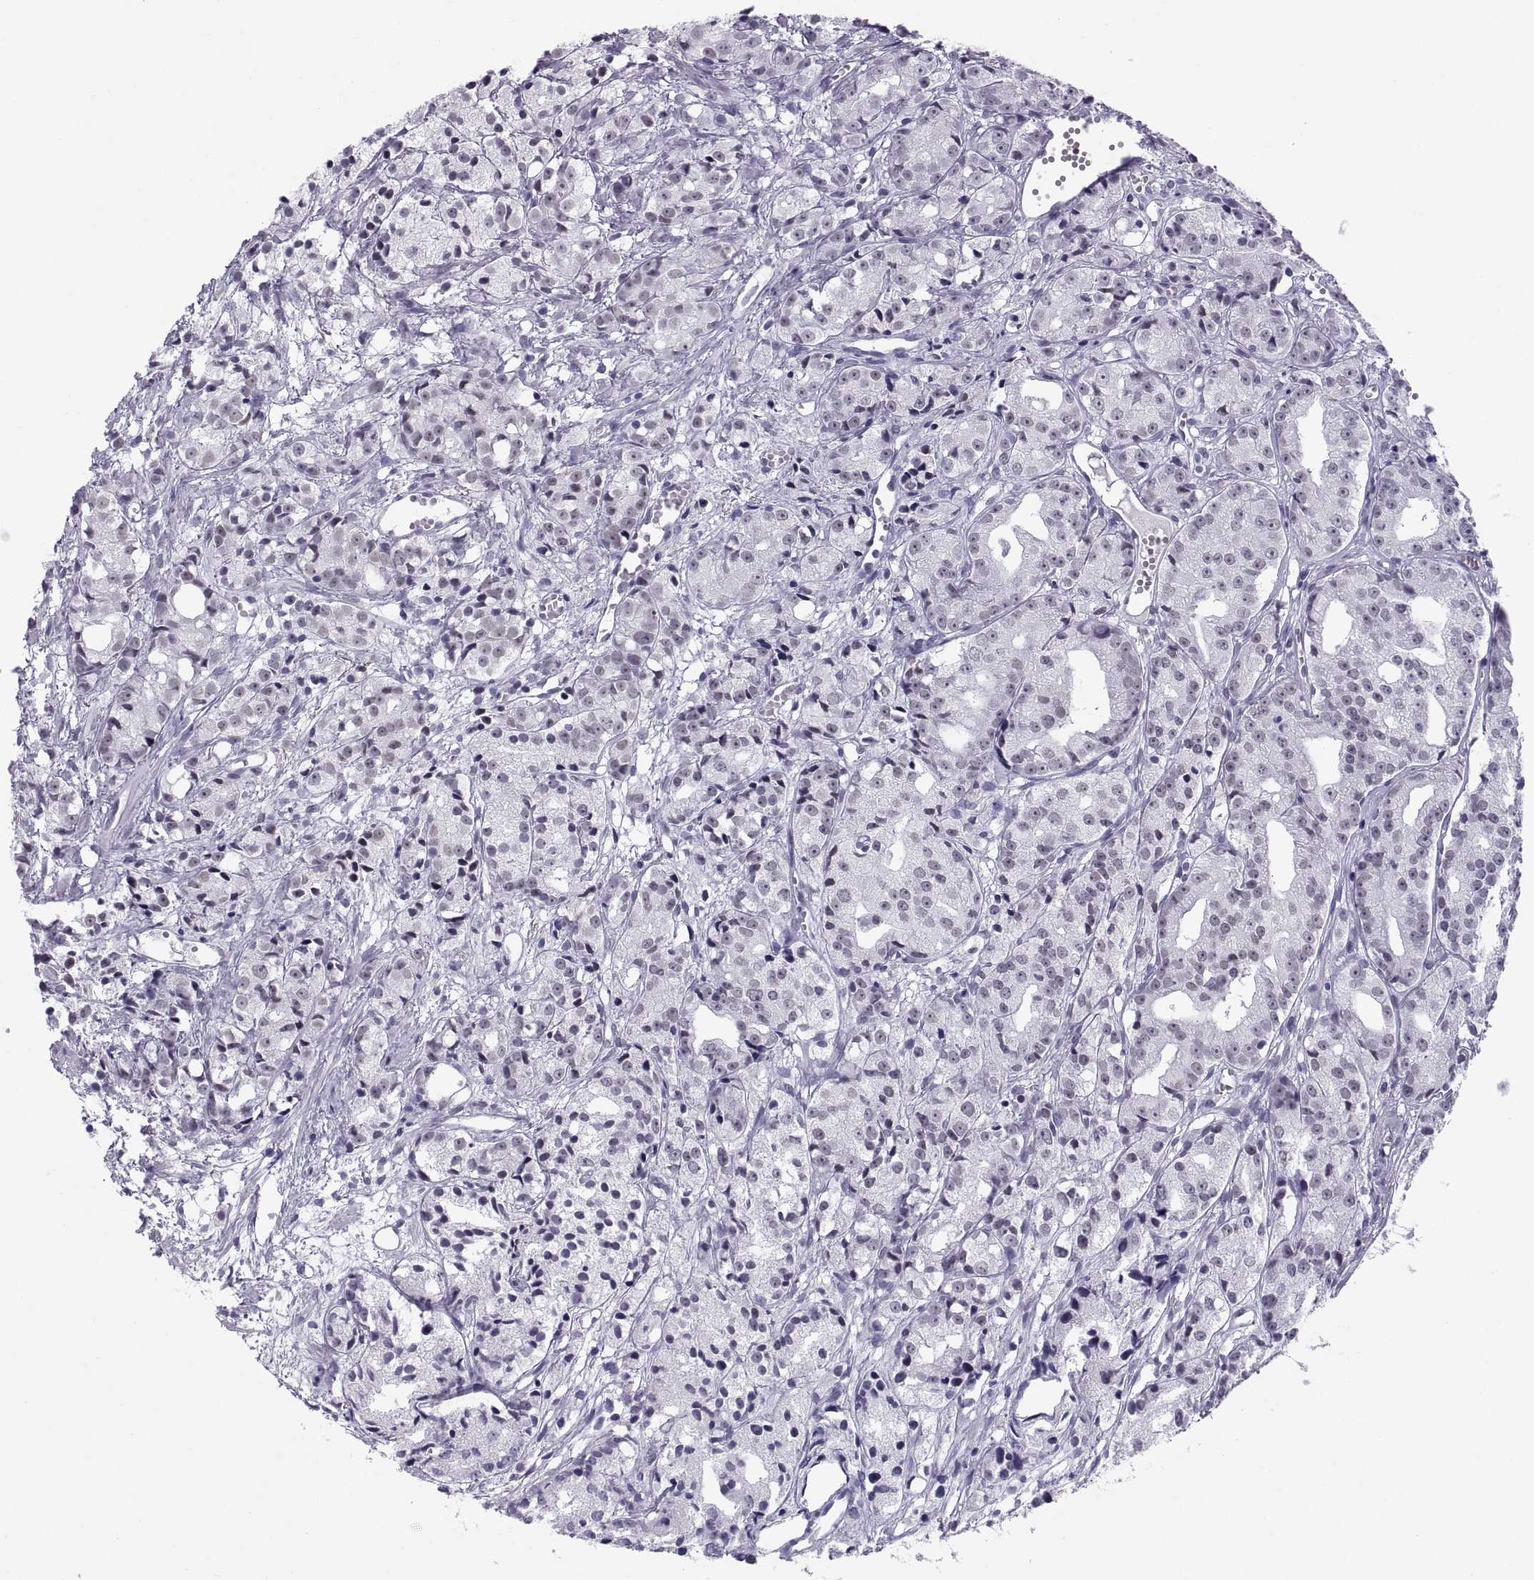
{"staining": {"intensity": "negative", "quantity": "none", "location": "none"}, "tissue": "prostate cancer", "cell_type": "Tumor cells", "image_type": "cancer", "snomed": [{"axis": "morphology", "description": "Adenocarcinoma, Medium grade"}, {"axis": "topography", "description": "Prostate"}], "caption": "Protein analysis of prostate cancer (adenocarcinoma (medium-grade)) shows no significant positivity in tumor cells.", "gene": "NEUROD6", "patient": {"sex": "male", "age": 74}}